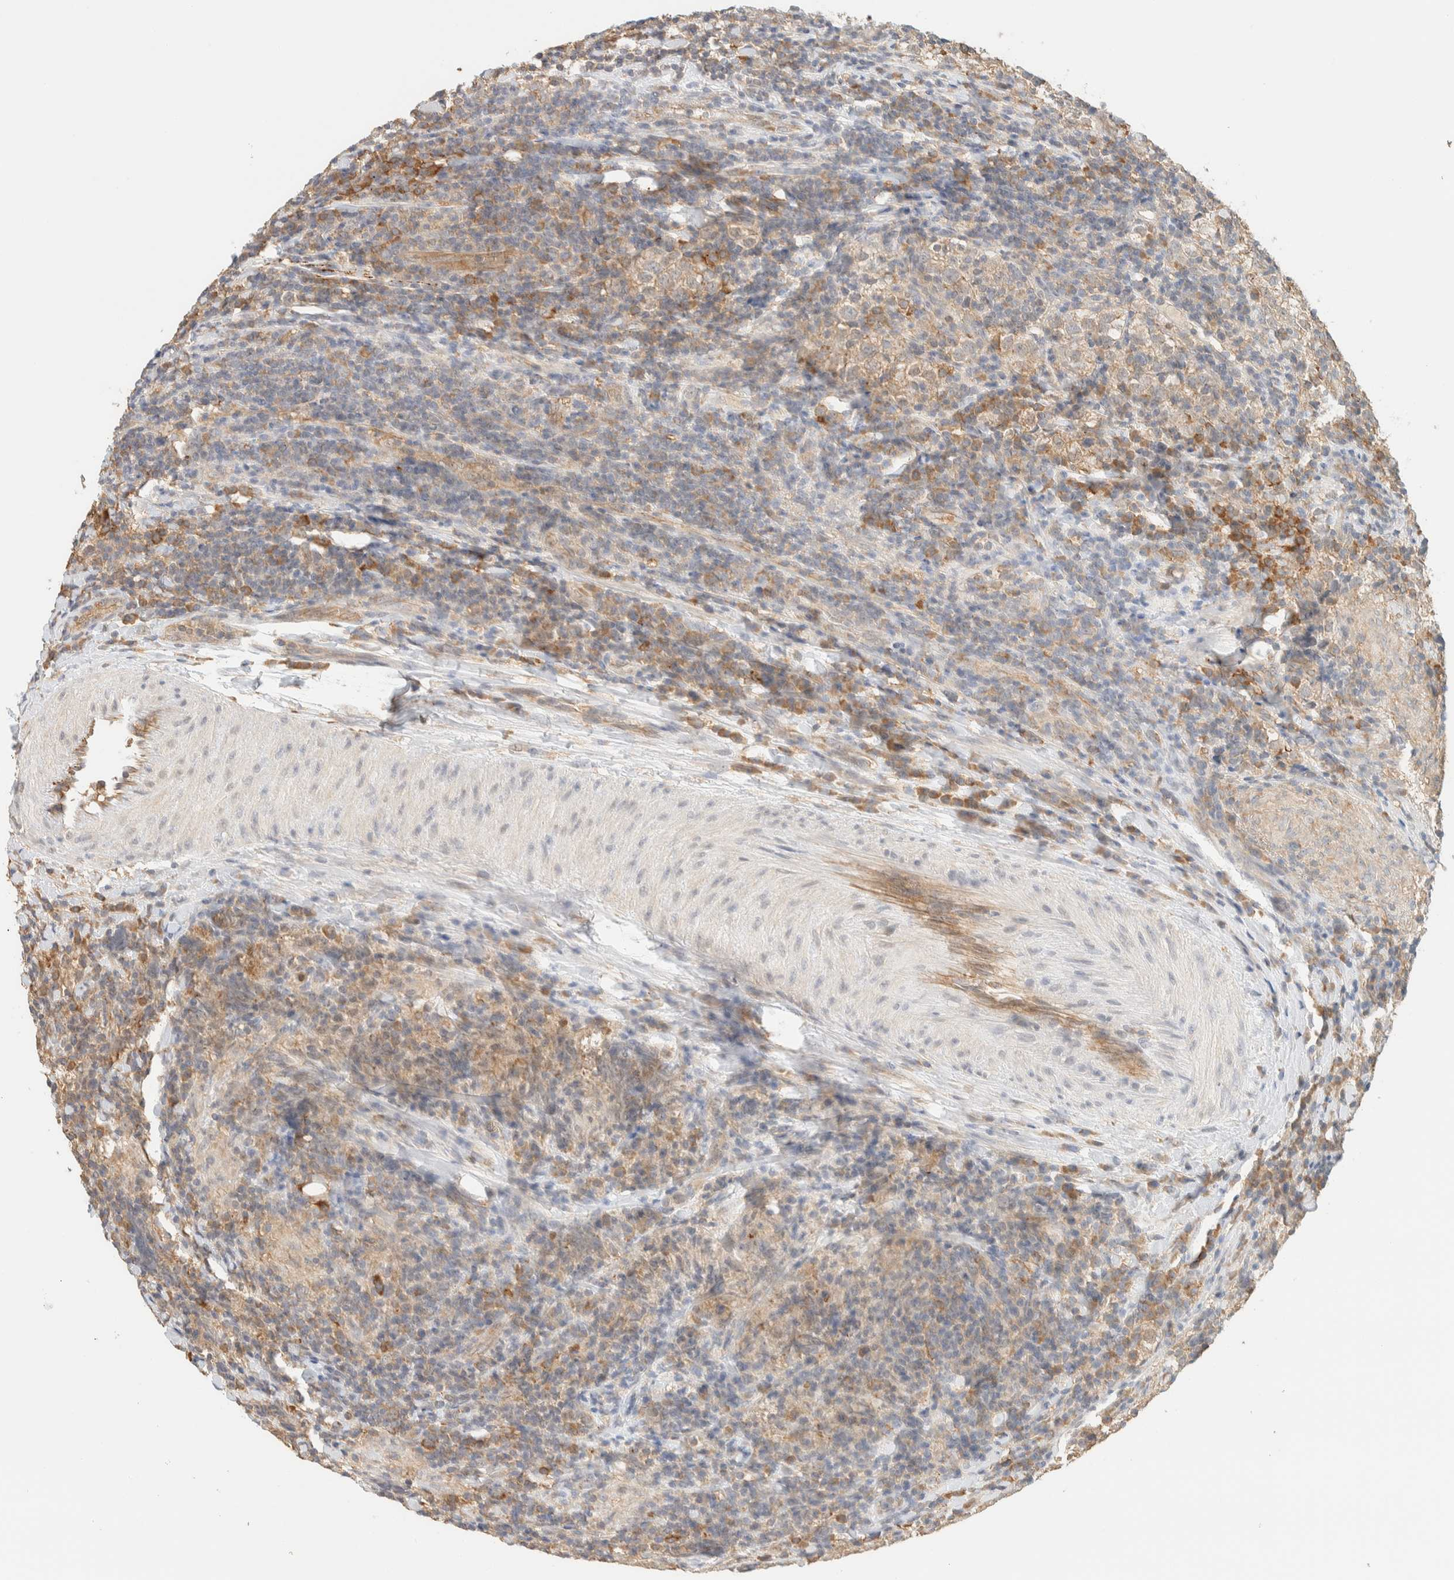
{"staining": {"intensity": "weak", "quantity": ">75%", "location": "cytoplasmic/membranous"}, "tissue": "testis cancer", "cell_type": "Tumor cells", "image_type": "cancer", "snomed": [{"axis": "morphology", "description": "Seminoma, NOS"}, {"axis": "morphology", "description": "Carcinoma, Embryonal, NOS"}, {"axis": "topography", "description": "Testis"}], "caption": "An image showing weak cytoplasmic/membranous positivity in approximately >75% of tumor cells in testis cancer (seminoma), as visualized by brown immunohistochemical staining.", "gene": "TBC1D8B", "patient": {"sex": "male", "age": 36}}